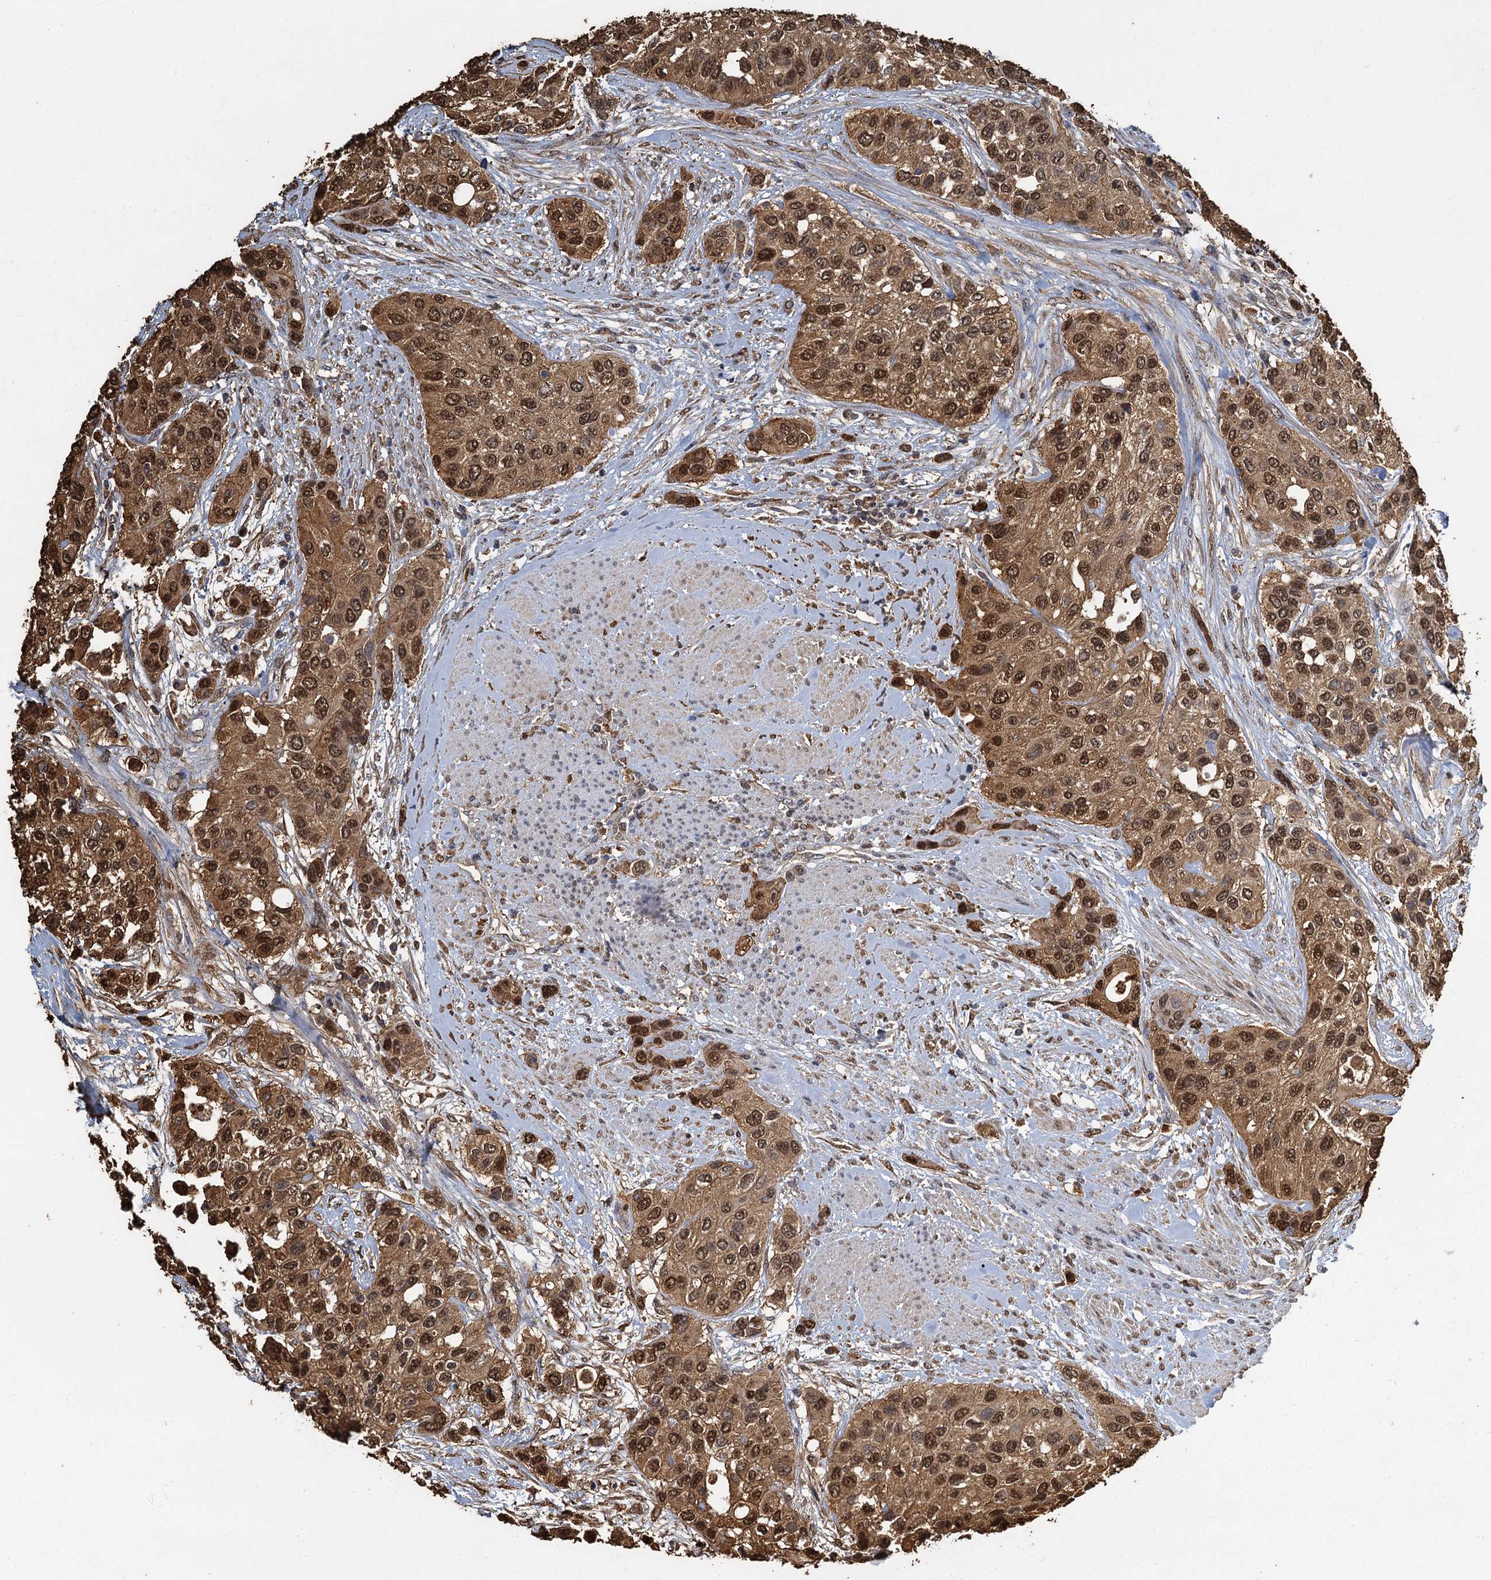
{"staining": {"intensity": "strong", "quantity": ">75%", "location": "cytoplasmic/membranous,nuclear"}, "tissue": "urothelial cancer", "cell_type": "Tumor cells", "image_type": "cancer", "snomed": [{"axis": "morphology", "description": "Normal tissue, NOS"}, {"axis": "morphology", "description": "Urothelial carcinoma, High grade"}, {"axis": "topography", "description": "Vascular tissue"}, {"axis": "topography", "description": "Urinary bladder"}], "caption": "Protein expression analysis of urothelial cancer demonstrates strong cytoplasmic/membranous and nuclear staining in about >75% of tumor cells. (IHC, brightfield microscopy, high magnification).", "gene": "S100A6", "patient": {"sex": "female", "age": 56}}